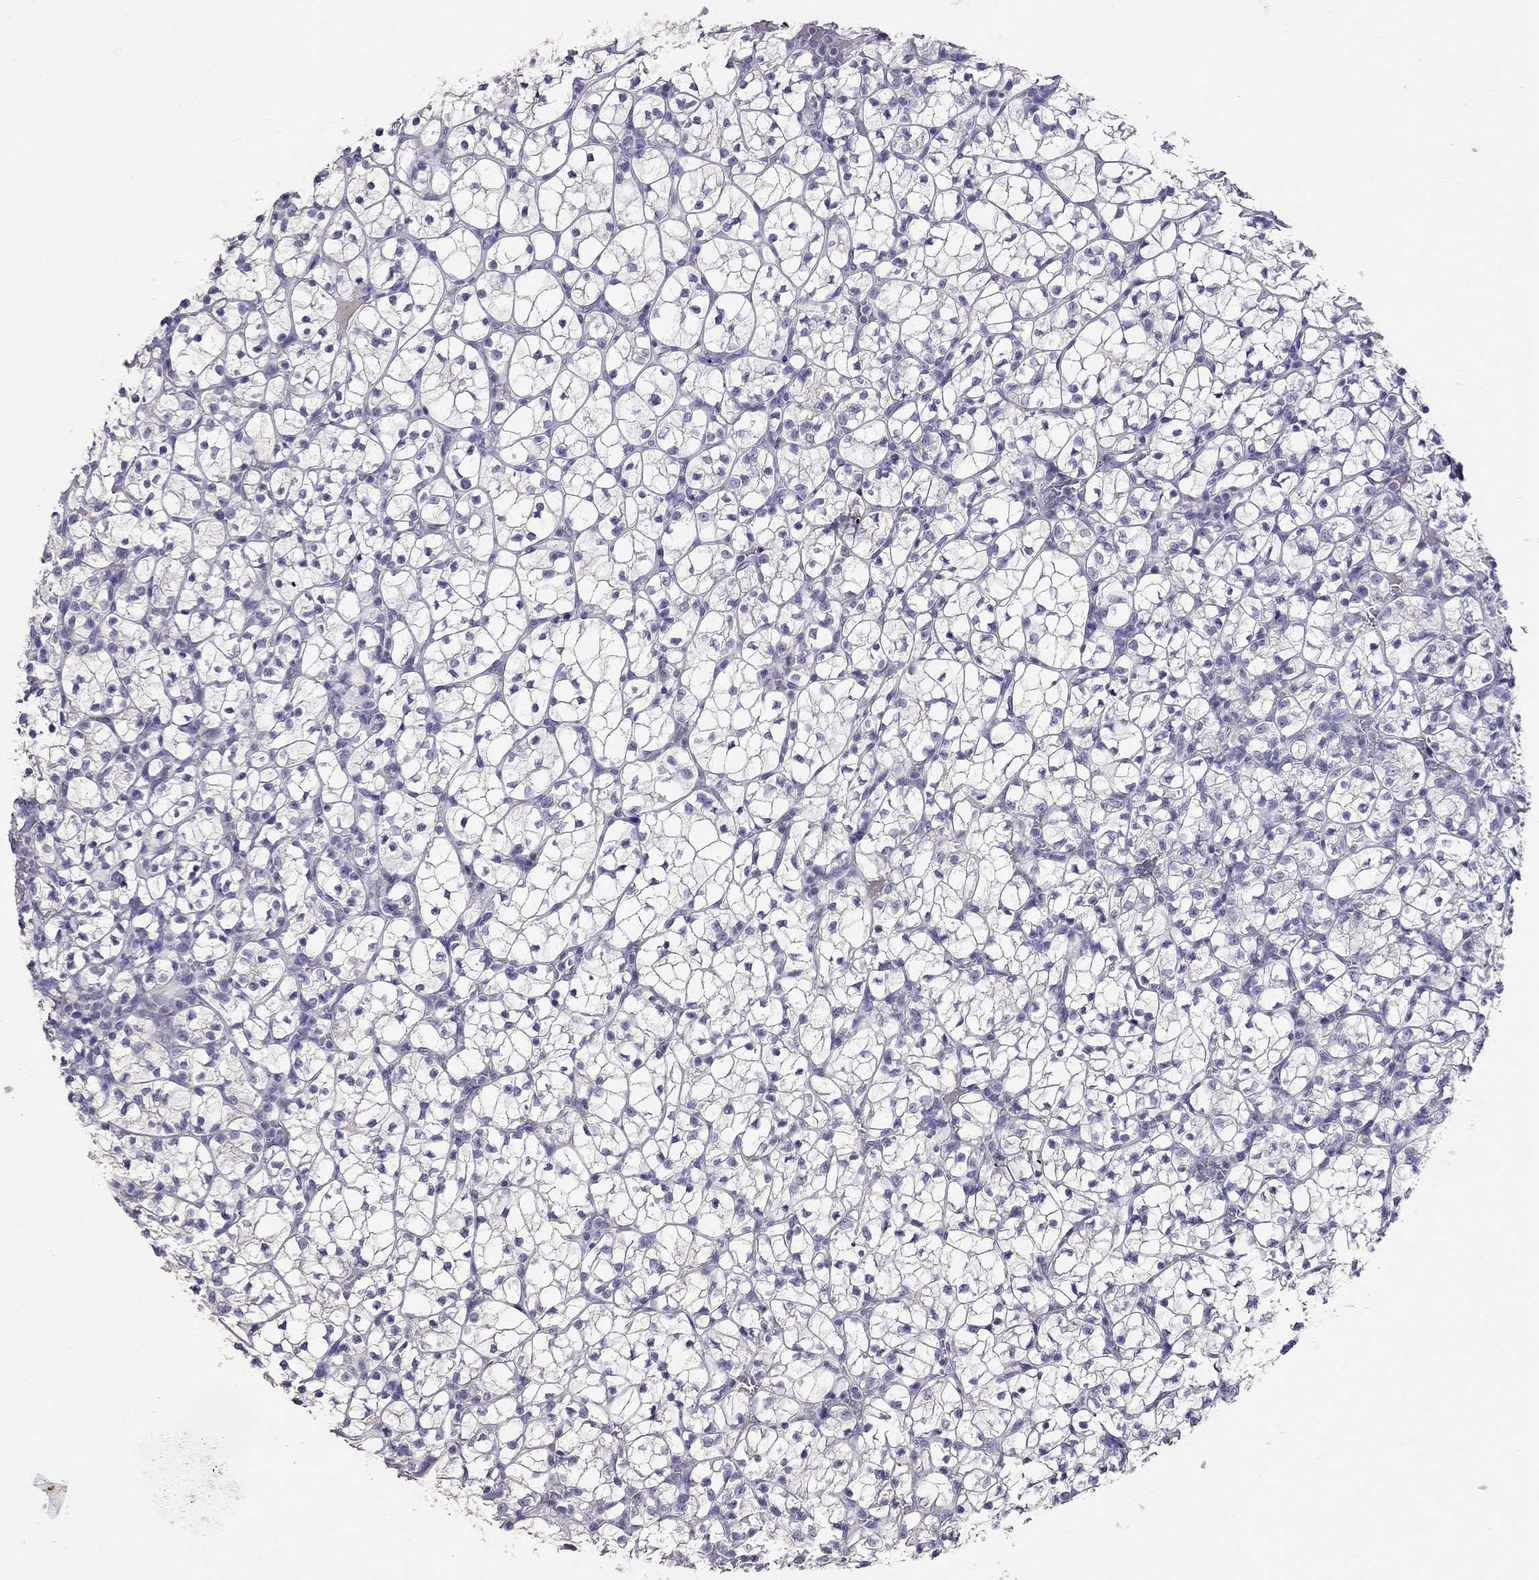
{"staining": {"intensity": "negative", "quantity": "none", "location": "none"}, "tissue": "renal cancer", "cell_type": "Tumor cells", "image_type": "cancer", "snomed": [{"axis": "morphology", "description": "Adenocarcinoma, NOS"}, {"axis": "topography", "description": "Kidney"}], "caption": "Immunohistochemistry micrograph of human renal adenocarcinoma stained for a protein (brown), which shows no staining in tumor cells.", "gene": "CFAP91", "patient": {"sex": "female", "age": 89}}